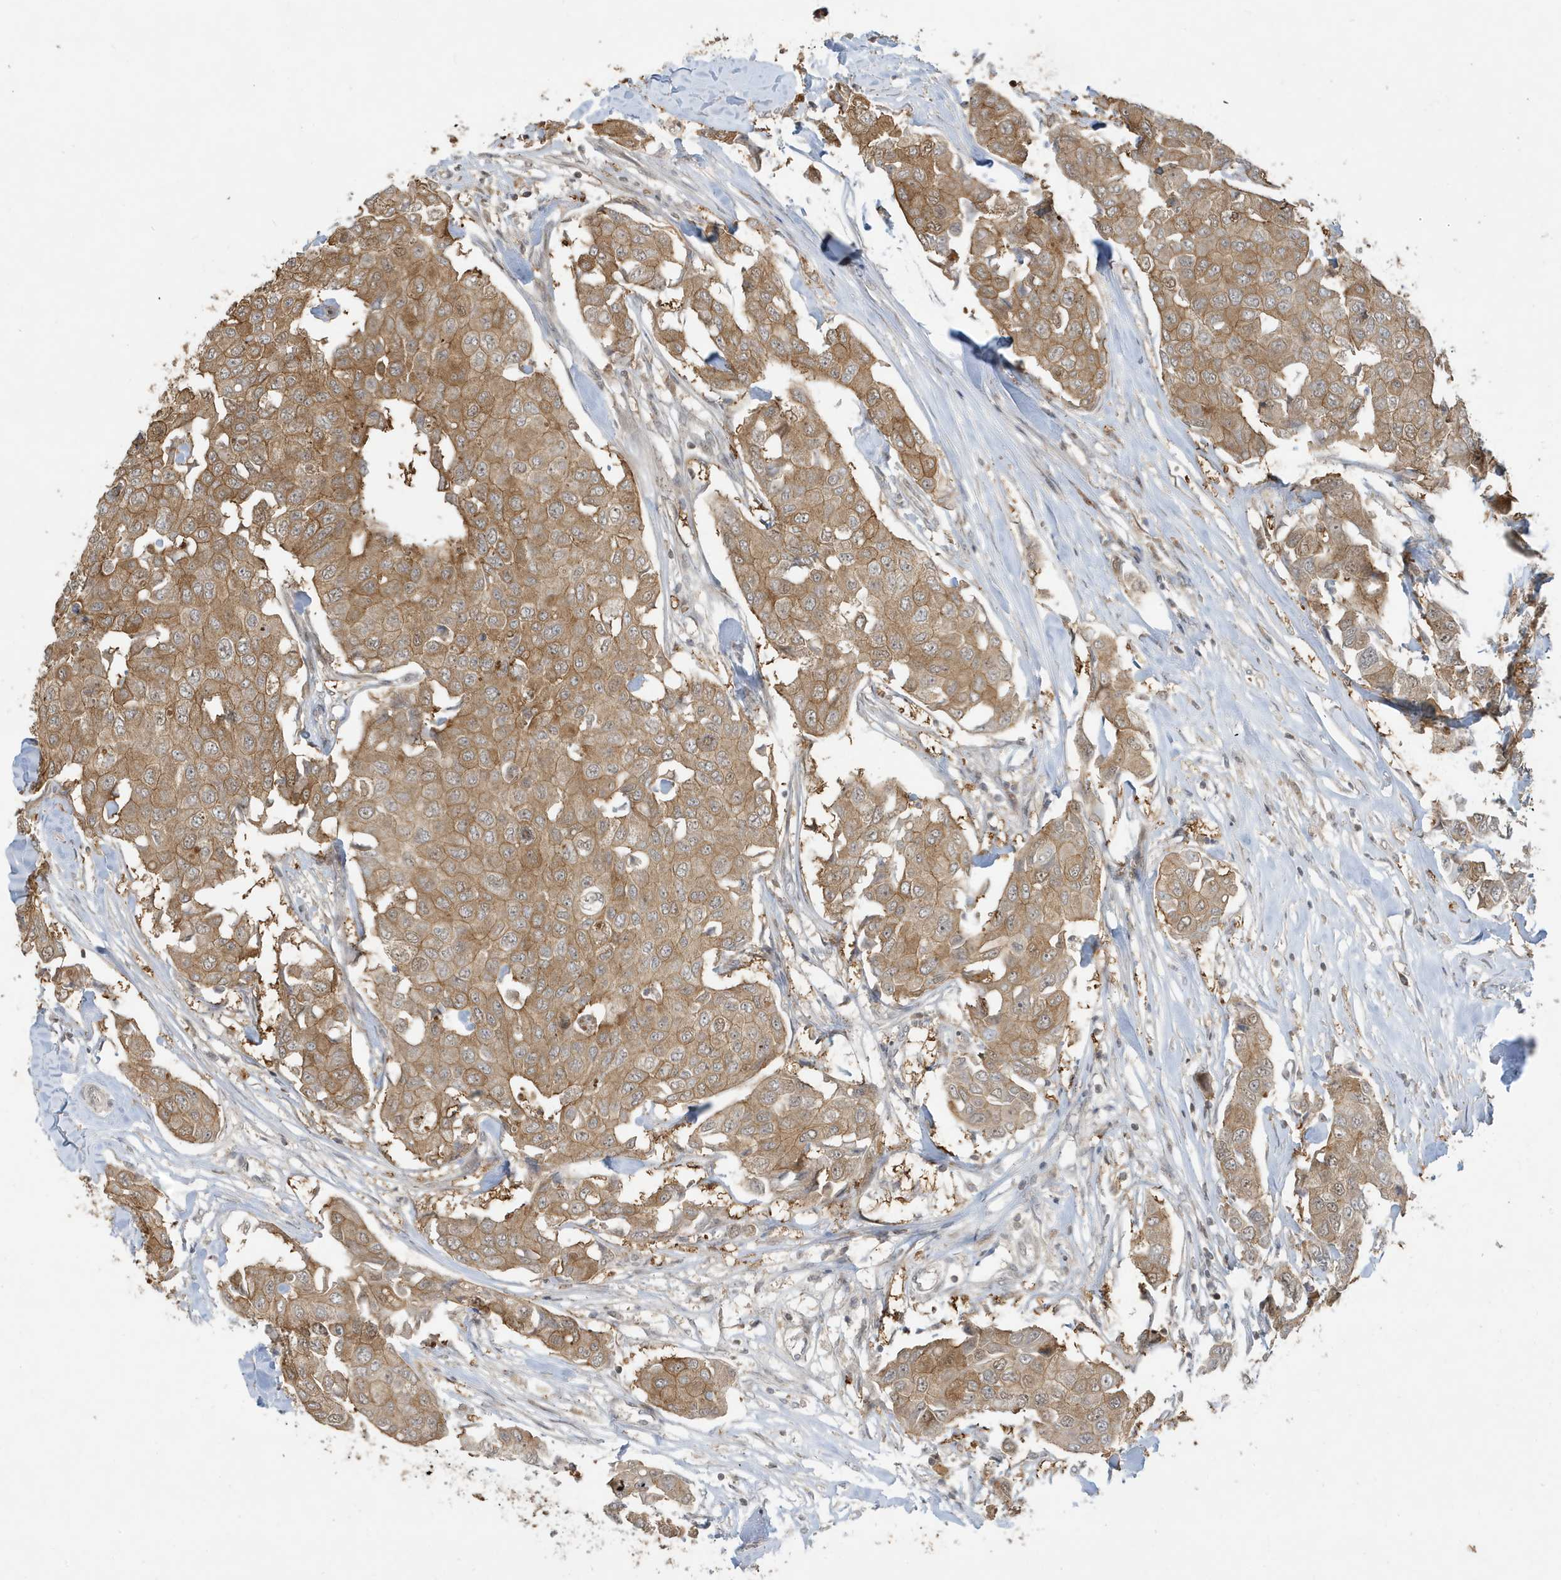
{"staining": {"intensity": "moderate", "quantity": ">75%", "location": "cytoplasmic/membranous"}, "tissue": "breast cancer", "cell_type": "Tumor cells", "image_type": "cancer", "snomed": [{"axis": "morphology", "description": "Duct carcinoma"}, {"axis": "topography", "description": "Breast"}], "caption": "Brown immunohistochemical staining in human breast cancer (intraductal carcinoma) reveals moderate cytoplasmic/membranous positivity in approximately >75% of tumor cells.", "gene": "PRRT3", "patient": {"sex": "female", "age": 80}}